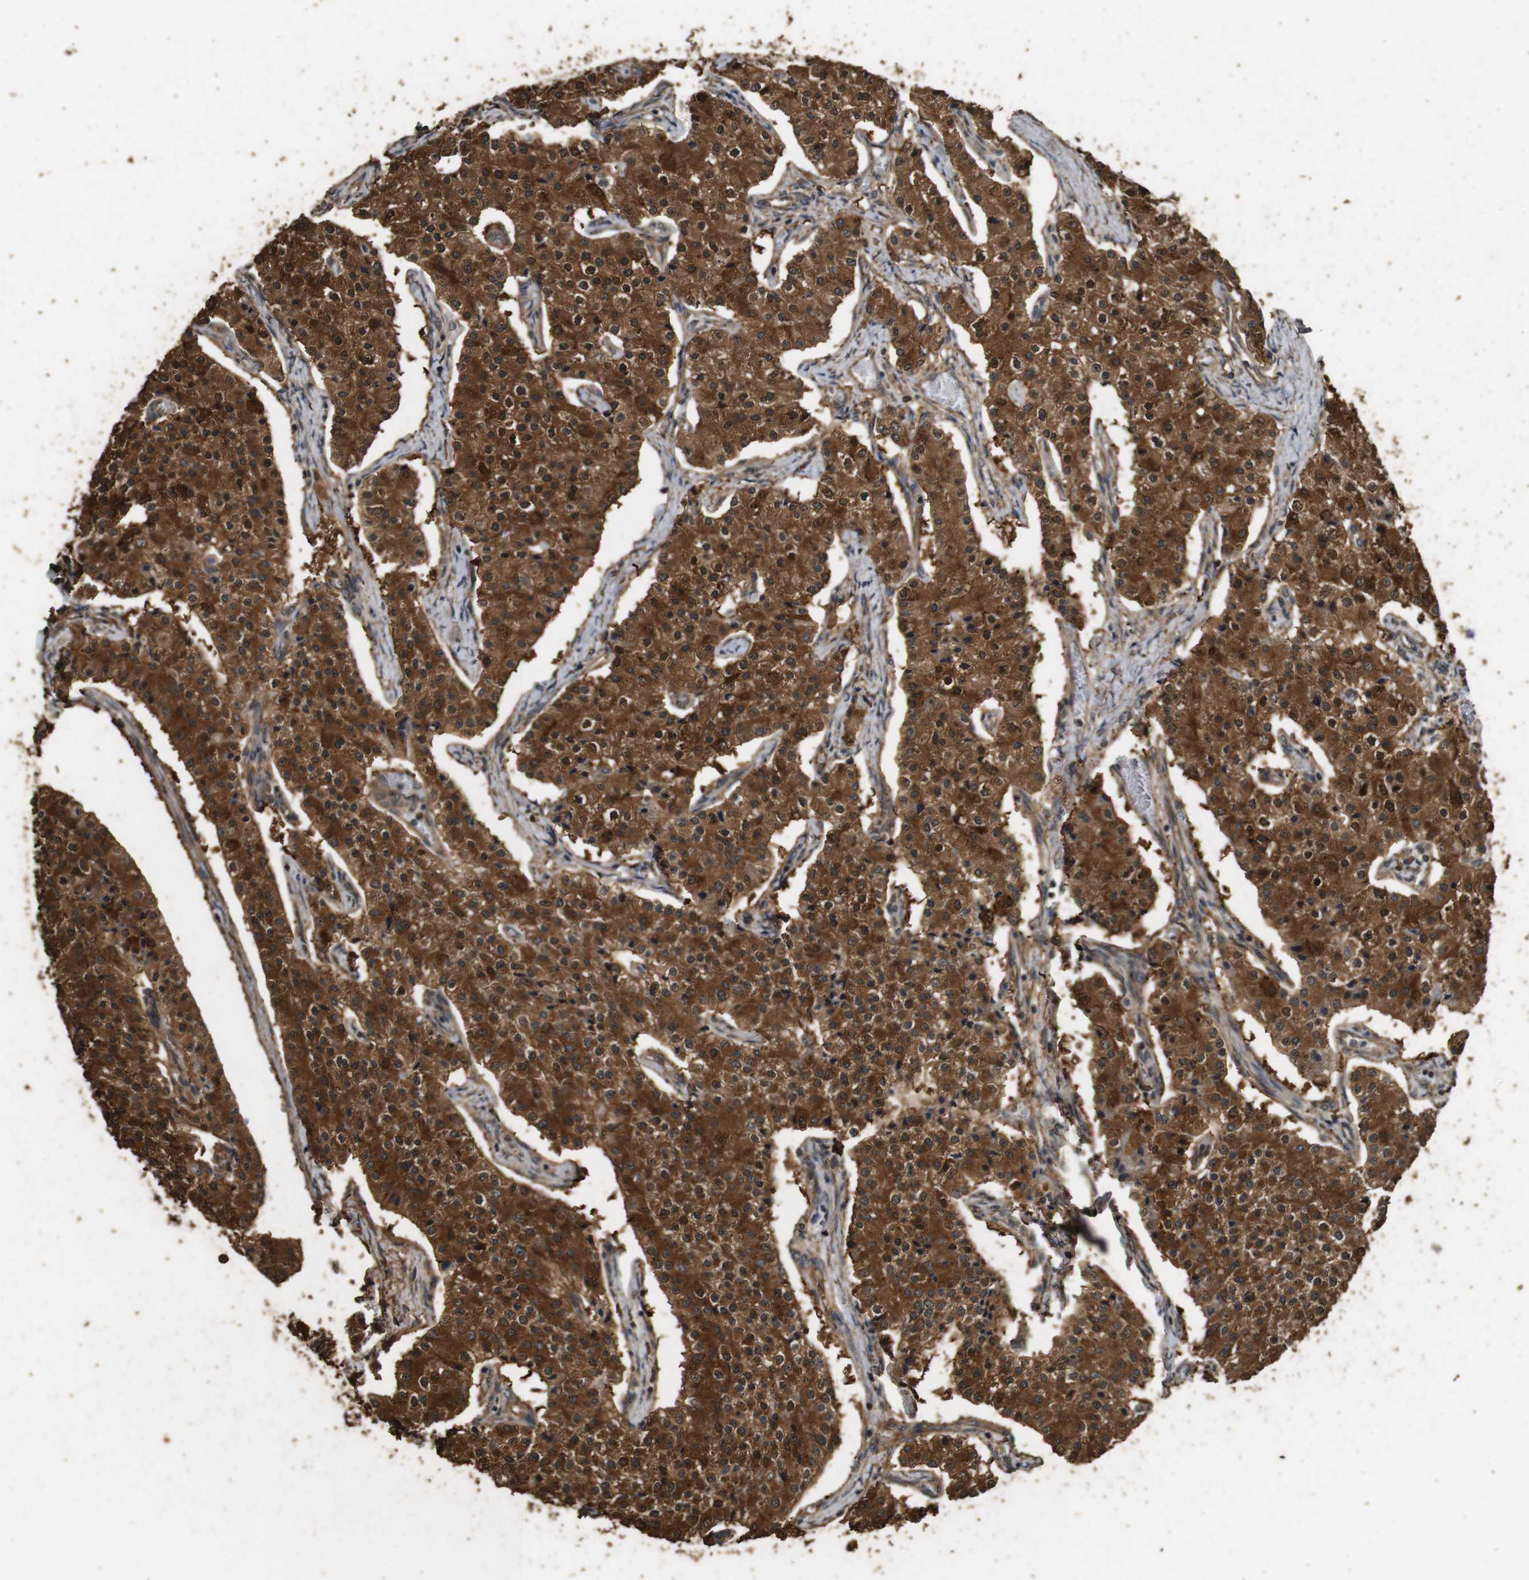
{"staining": {"intensity": "strong", "quantity": ">75%", "location": "cytoplasmic/membranous"}, "tissue": "carcinoid", "cell_type": "Tumor cells", "image_type": "cancer", "snomed": [{"axis": "morphology", "description": "Carcinoid, malignant, NOS"}, {"axis": "topography", "description": "Colon"}], "caption": "A high amount of strong cytoplasmic/membranous positivity is appreciated in approximately >75% of tumor cells in malignant carcinoid tissue.", "gene": "CNPY4", "patient": {"sex": "female", "age": 52}}